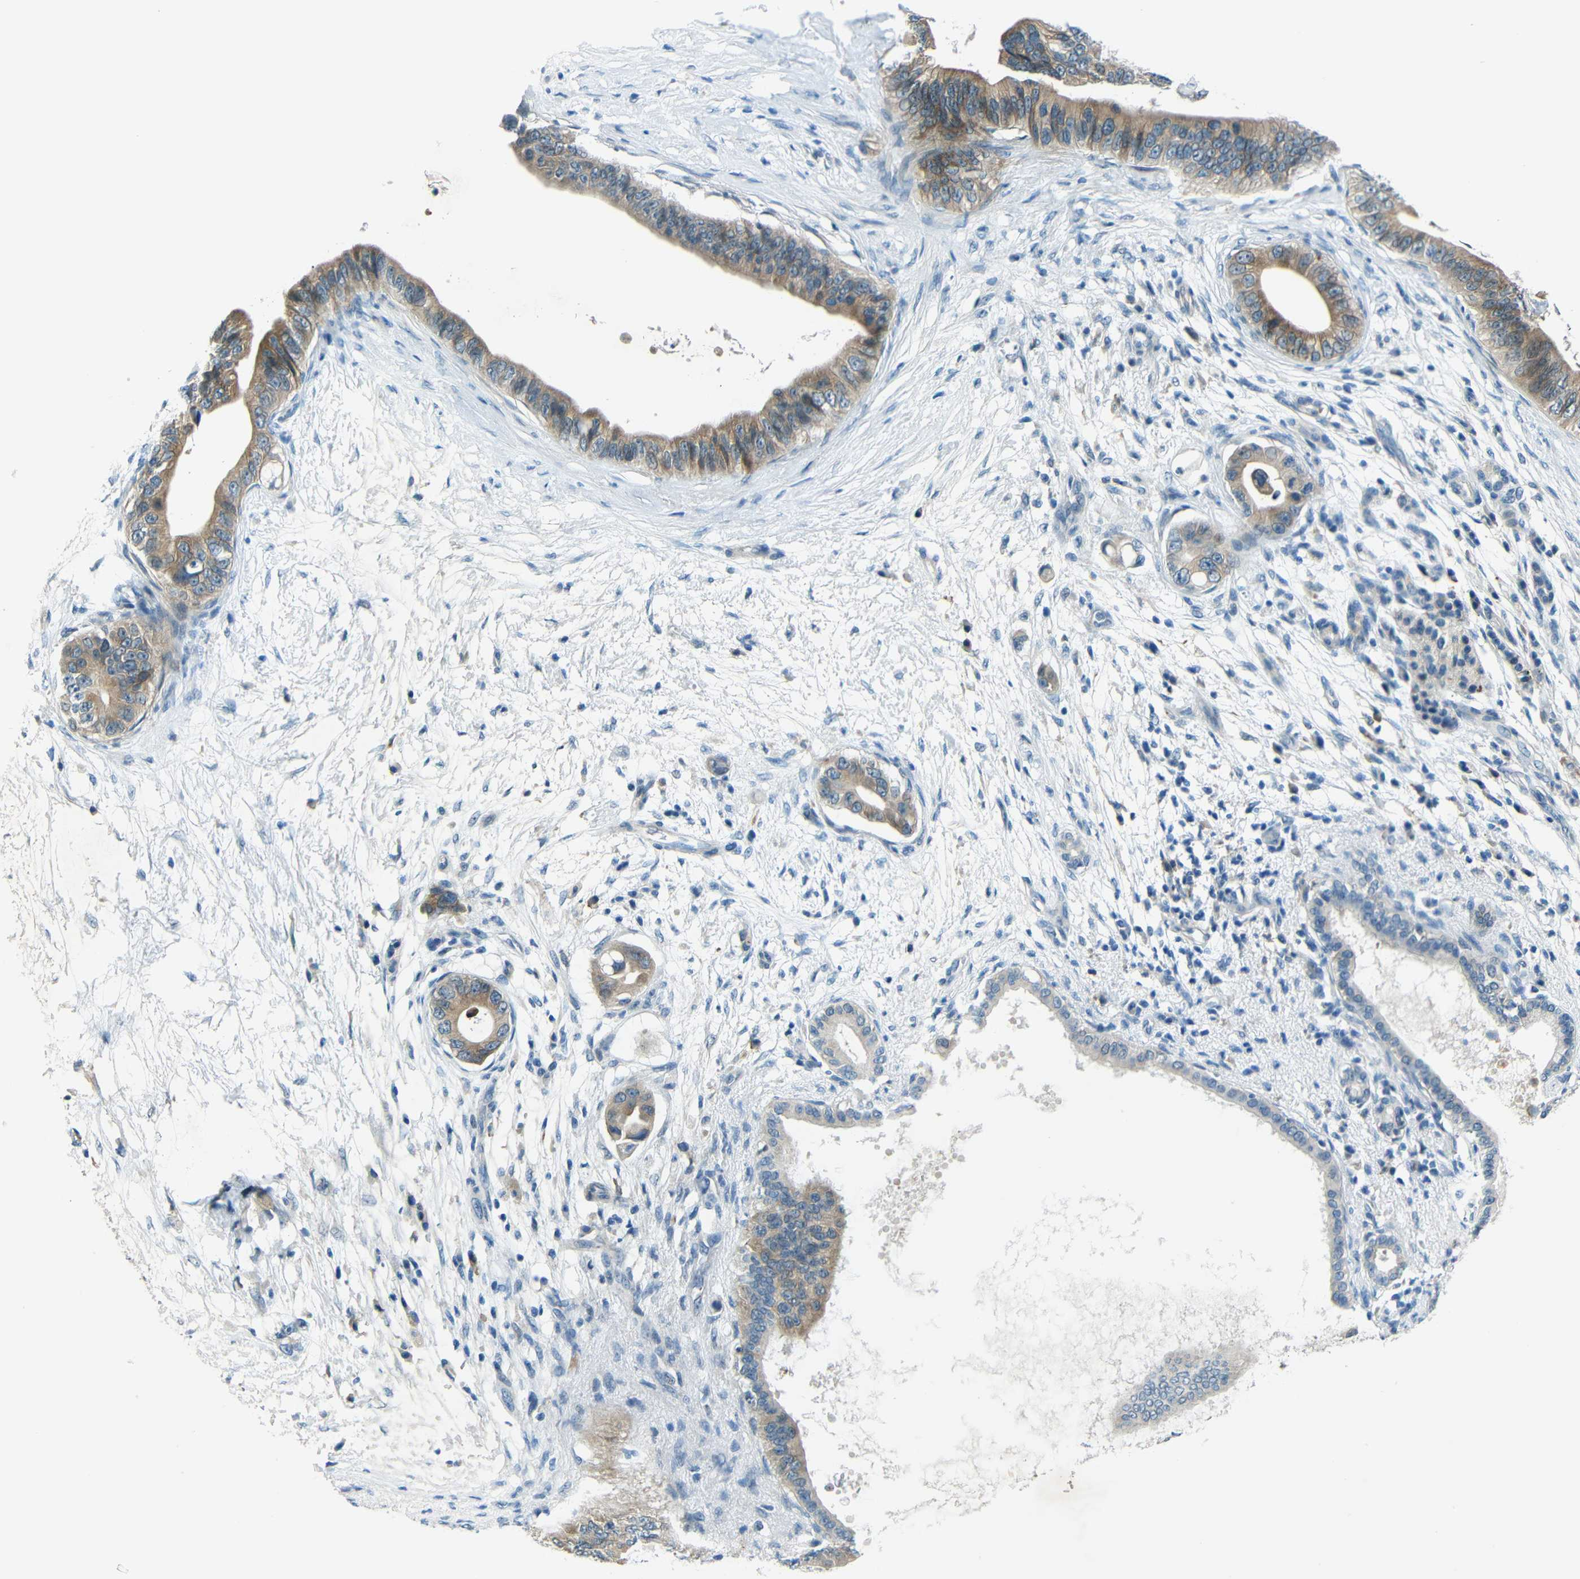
{"staining": {"intensity": "moderate", "quantity": ">75%", "location": "cytoplasmic/membranous"}, "tissue": "pancreatic cancer", "cell_type": "Tumor cells", "image_type": "cancer", "snomed": [{"axis": "morphology", "description": "Adenocarcinoma, NOS"}, {"axis": "topography", "description": "Pancreas"}], "caption": "A medium amount of moderate cytoplasmic/membranous positivity is identified in about >75% of tumor cells in pancreatic cancer (adenocarcinoma) tissue.", "gene": "ANKRD22", "patient": {"sex": "male", "age": 77}}